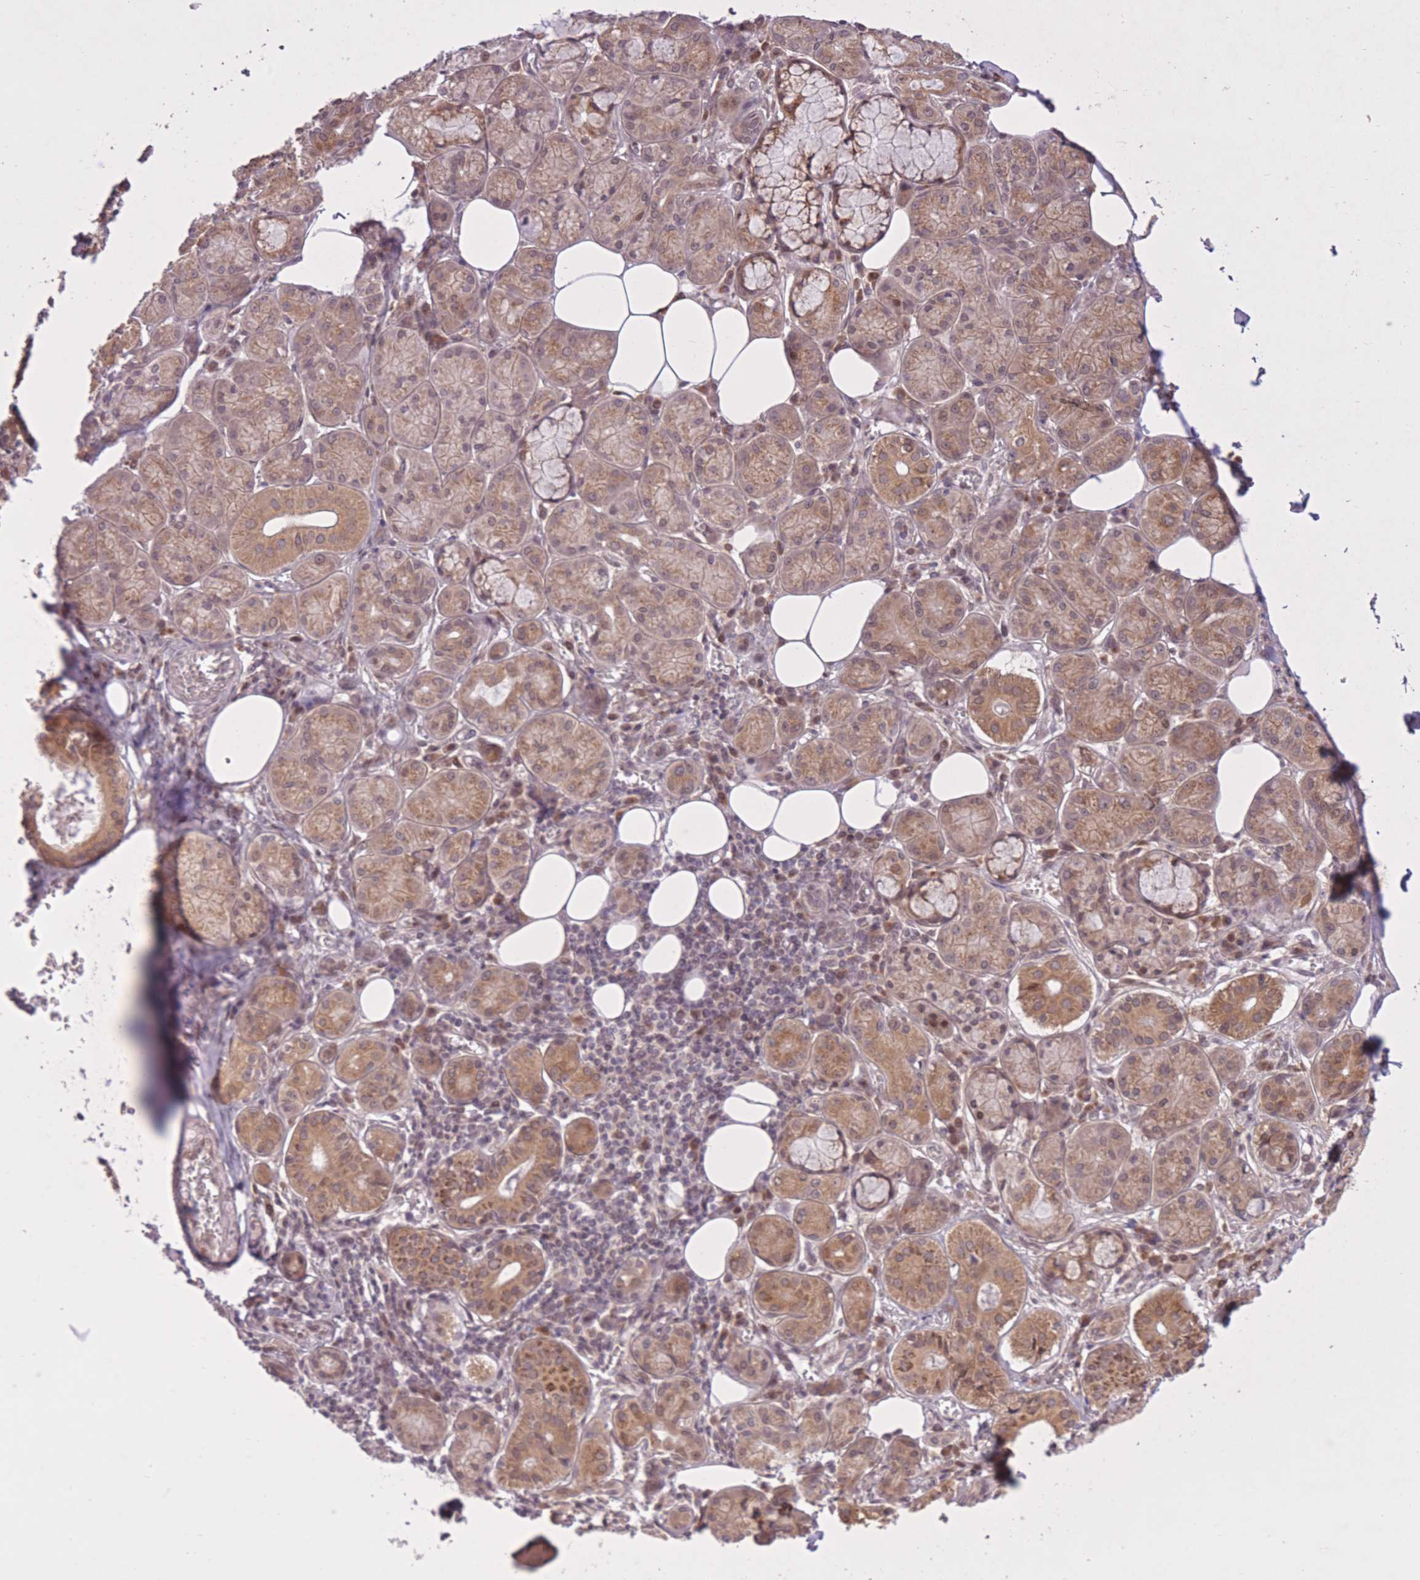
{"staining": {"intensity": "moderate", "quantity": ">75%", "location": "cytoplasmic/membranous,nuclear"}, "tissue": "salivary gland", "cell_type": "Glandular cells", "image_type": "normal", "snomed": [{"axis": "morphology", "description": "Normal tissue, NOS"}, {"axis": "topography", "description": "Salivary gland"}], "caption": "A brown stain shows moderate cytoplasmic/membranous,nuclear positivity of a protein in glandular cells of unremarkable salivary gland. (DAB (3,3'-diaminobenzidine) IHC with brightfield microscopy, high magnification).", "gene": "ZNF391", "patient": {"sex": "male", "age": 74}}